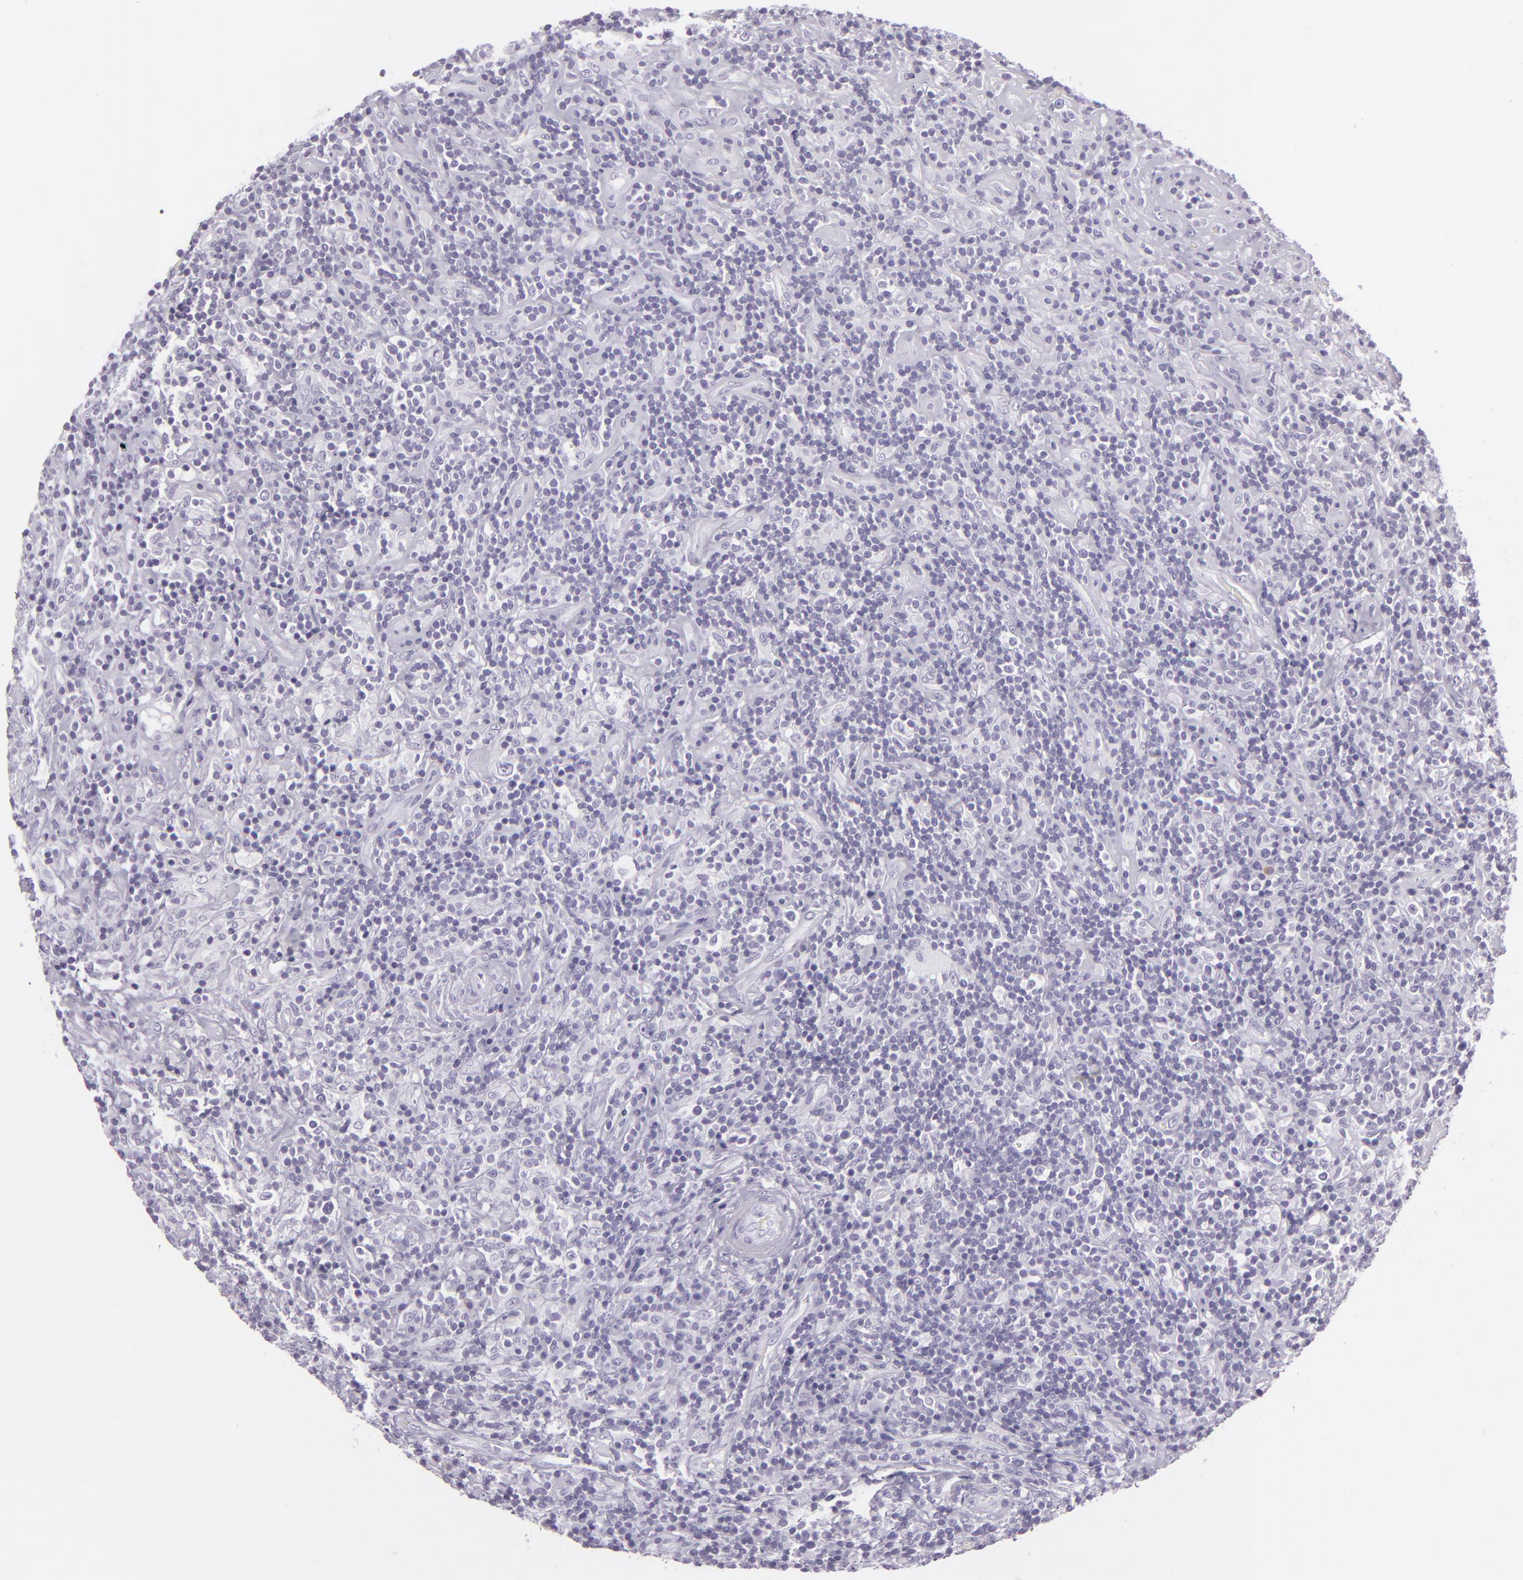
{"staining": {"intensity": "negative", "quantity": "none", "location": "none"}, "tissue": "lymphoma", "cell_type": "Tumor cells", "image_type": "cancer", "snomed": [{"axis": "morphology", "description": "Hodgkin's disease, NOS"}, {"axis": "topography", "description": "Lymph node"}], "caption": "Immunohistochemistry of human lymphoma exhibits no positivity in tumor cells.", "gene": "MUC6", "patient": {"sex": "male", "age": 46}}